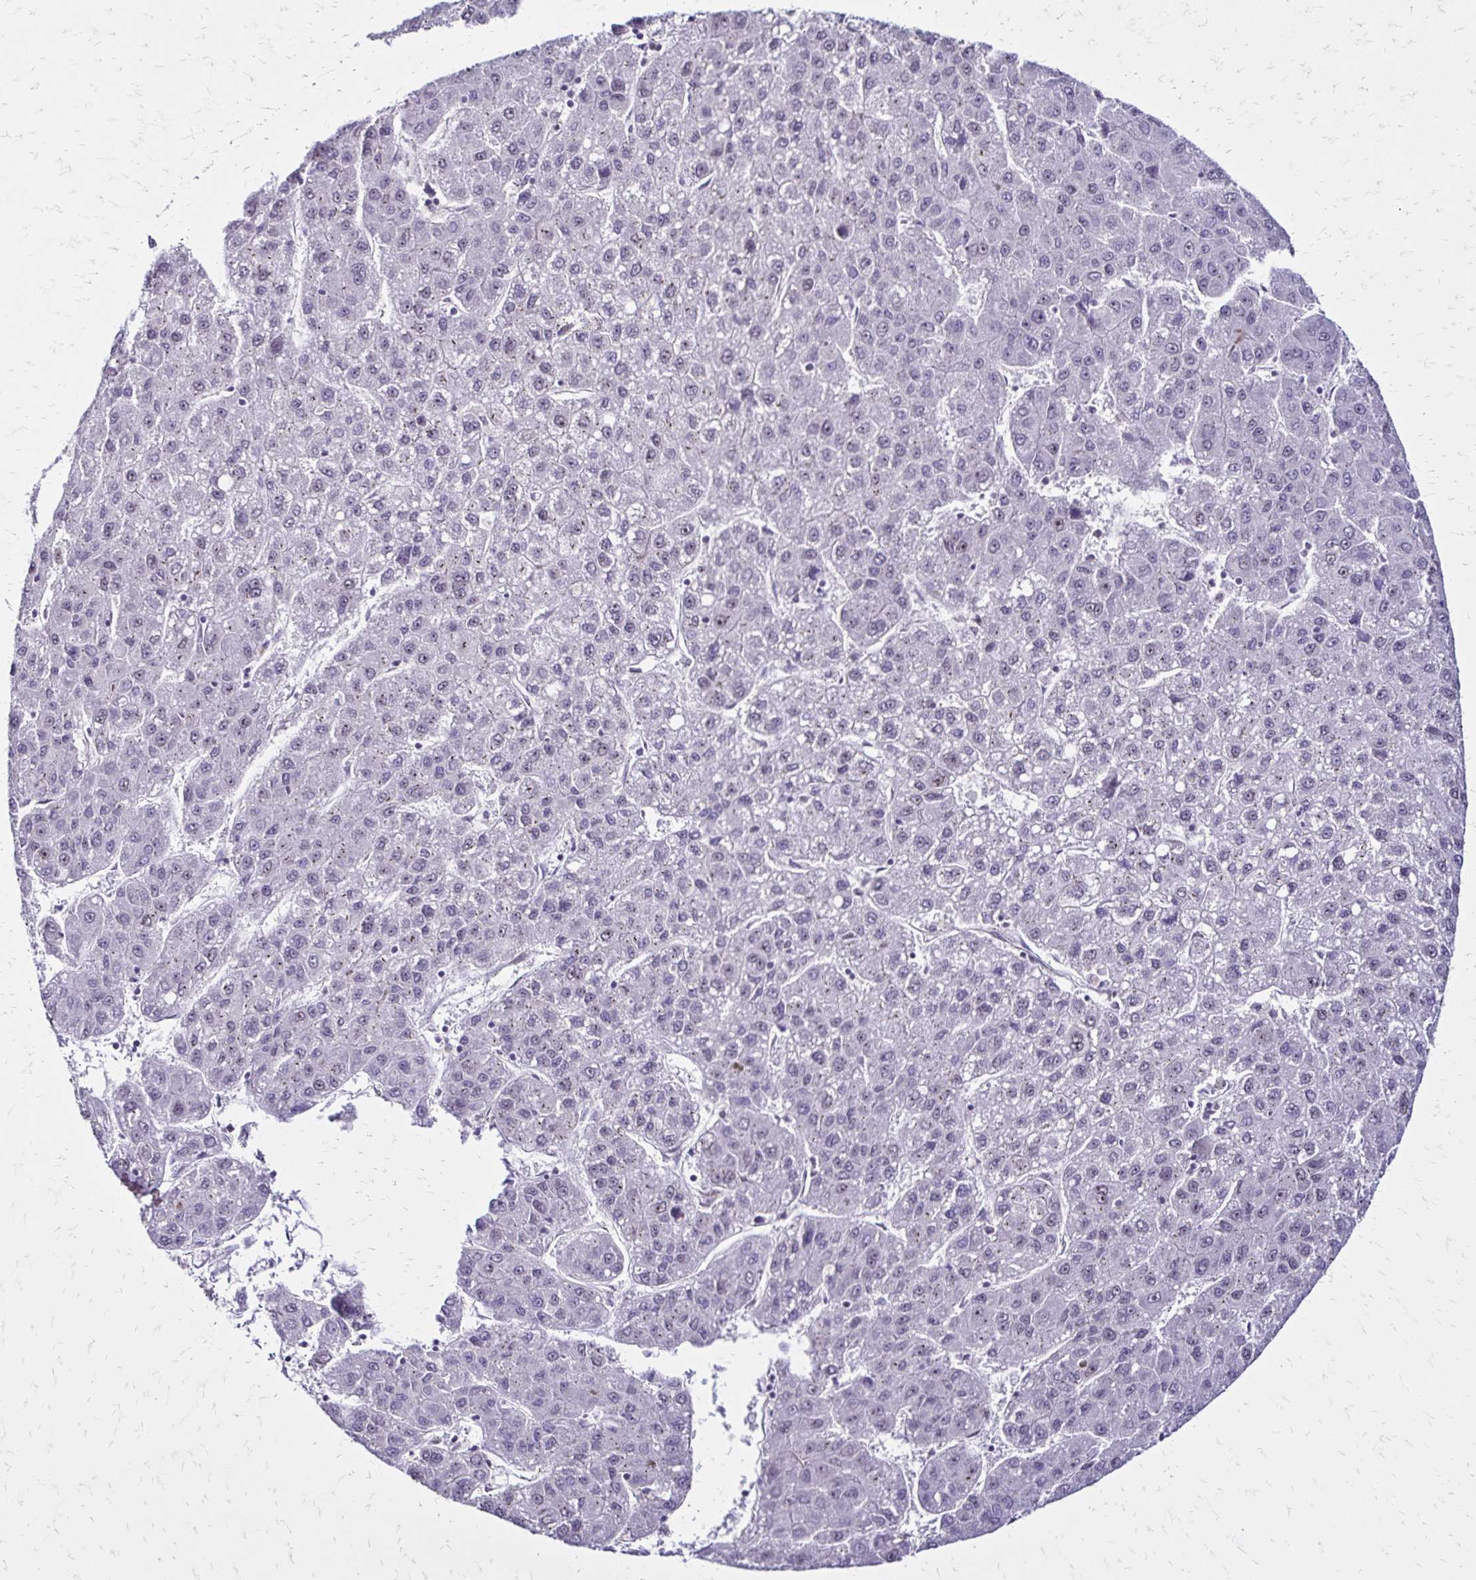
{"staining": {"intensity": "negative", "quantity": "none", "location": "none"}, "tissue": "liver cancer", "cell_type": "Tumor cells", "image_type": "cancer", "snomed": [{"axis": "morphology", "description": "Carcinoma, Hepatocellular, NOS"}, {"axis": "topography", "description": "Liver"}], "caption": "Immunohistochemistry (IHC) histopathology image of neoplastic tissue: human liver cancer (hepatocellular carcinoma) stained with DAB (3,3'-diaminobenzidine) shows no significant protein staining in tumor cells.", "gene": "TOB1", "patient": {"sex": "female", "age": 82}}